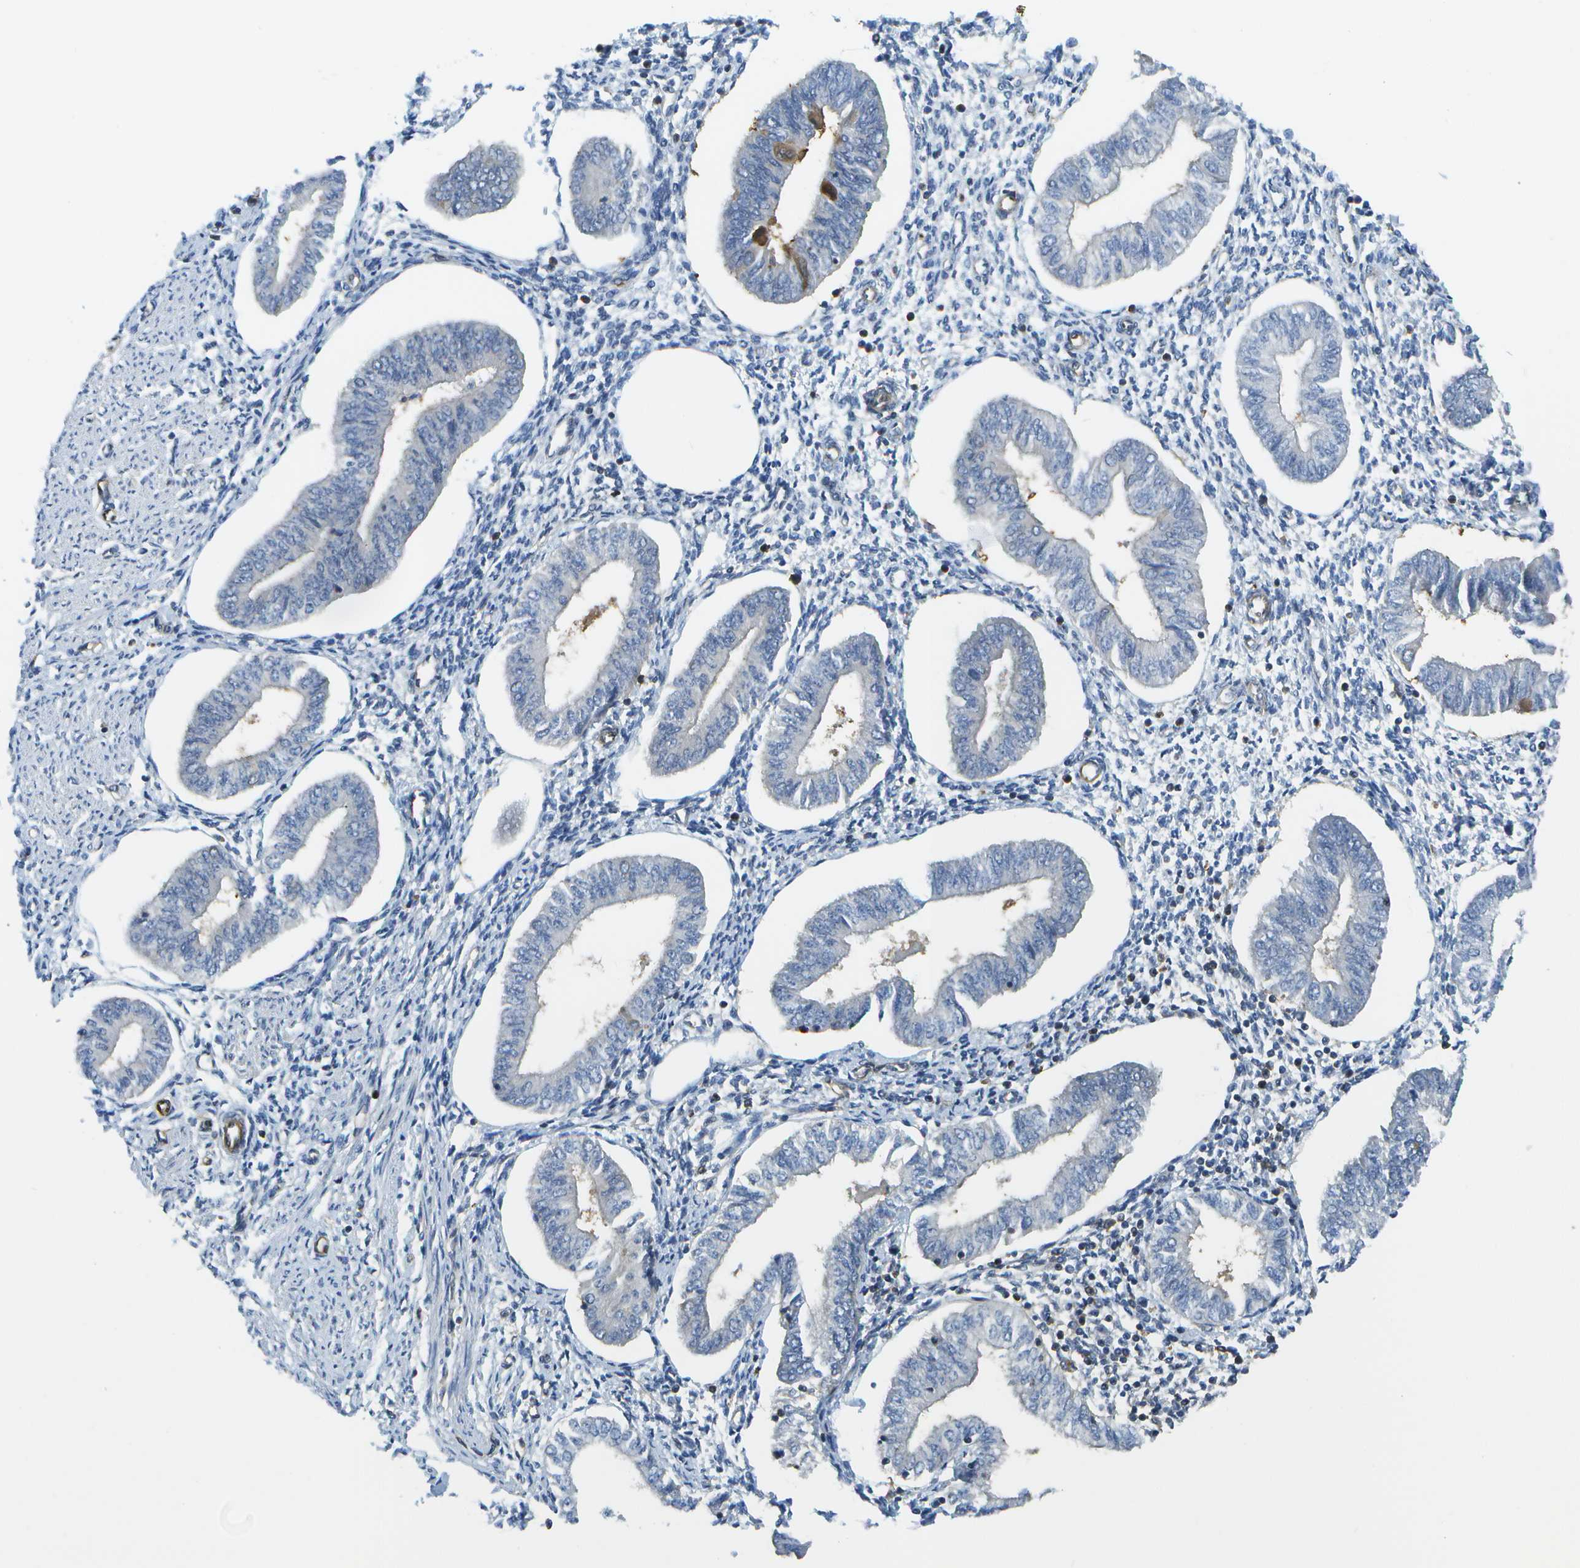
{"staining": {"intensity": "negative", "quantity": "none", "location": "none"}, "tissue": "endometrium", "cell_type": "Cells in endometrial stroma", "image_type": "normal", "snomed": [{"axis": "morphology", "description": "Normal tissue, NOS"}, {"axis": "topography", "description": "Endometrium"}], "caption": "DAB (3,3'-diaminobenzidine) immunohistochemical staining of normal human endometrium exhibits no significant staining in cells in endometrial stroma.", "gene": "KIAA0040", "patient": {"sex": "female", "age": 50}}